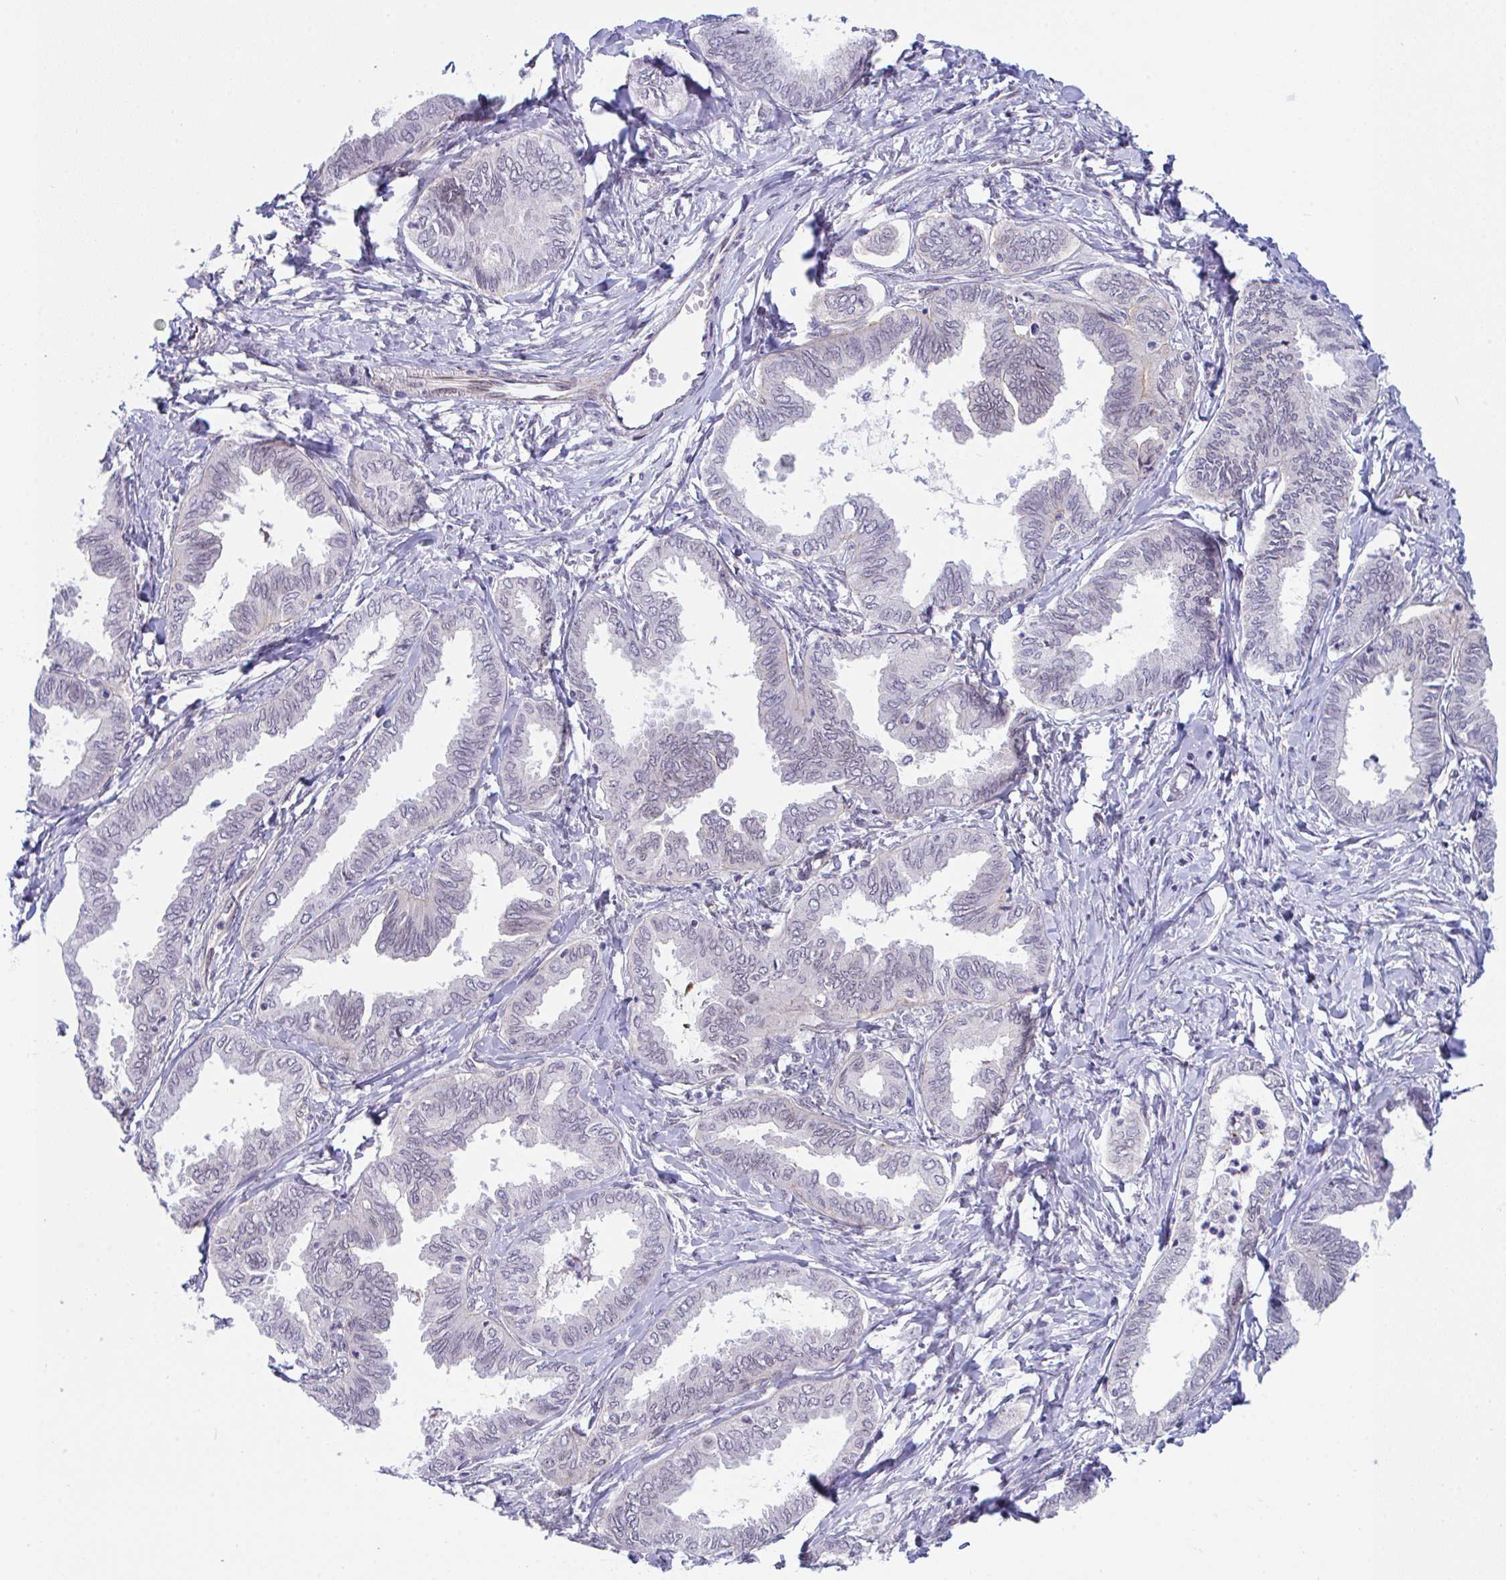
{"staining": {"intensity": "negative", "quantity": "none", "location": "none"}, "tissue": "ovarian cancer", "cell_type": "Tumor cells", "image_type": "cancer", "snomed": [{"axis": "morphology", "description": "Carcinoma, endometroid"}, {"axis": "topography", "description": "Ovary"}], "caption": "A high-resolution photomicrograph shows immunohistochemistry staining of ovarian cancer, which displays no significant expression in tumor cells.", "gene": "ZBED3", "patient": {"sex": "female", "age": 70}}